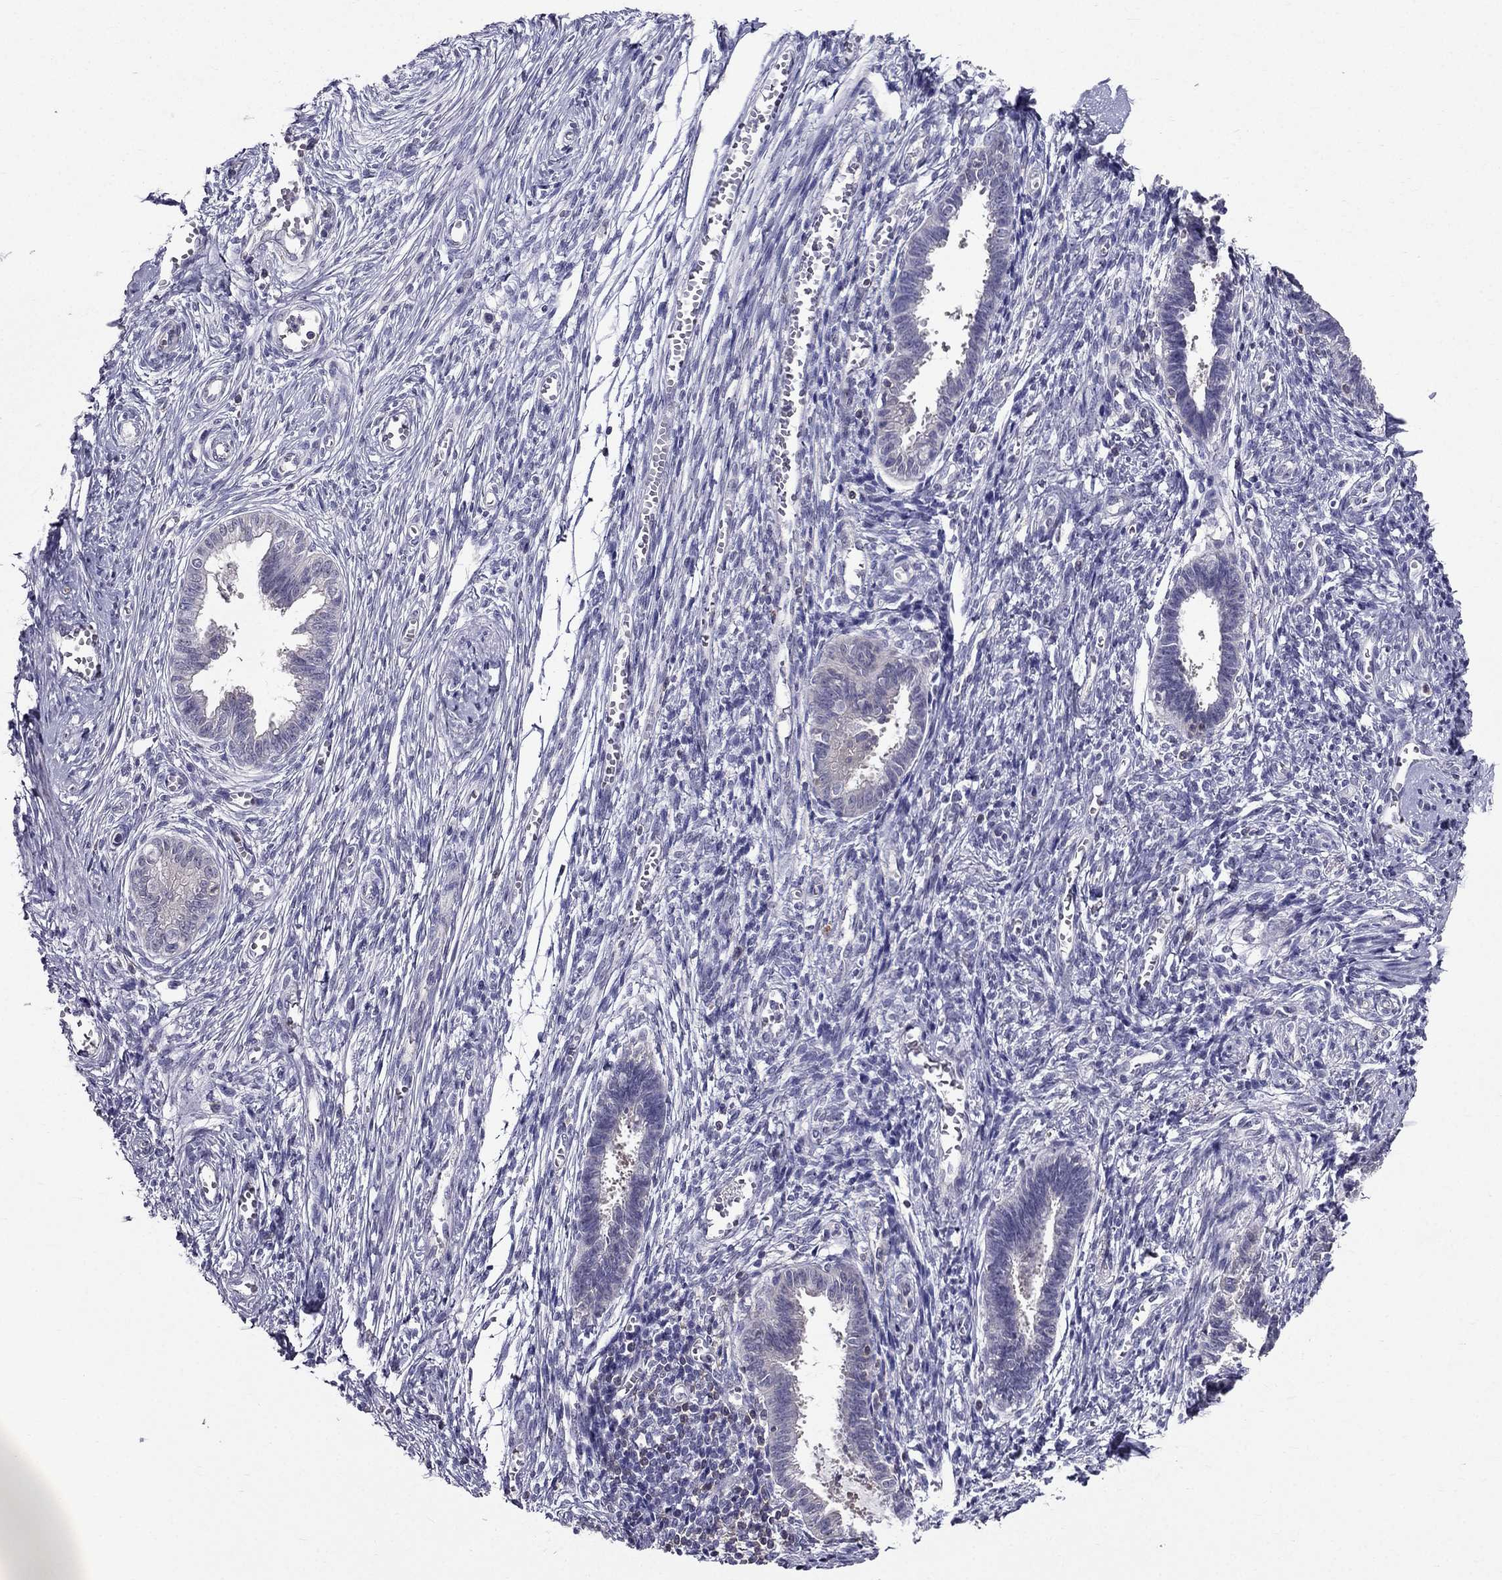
{"staining": {"intensity": "negative", "quantity": "none", "location": "none"}, "tissue": "endometrium", "cell_type": "Cells in endometrial stroma", "image_type": "normal", "snomed": [{"axis": "morphology", "description": "Normal tissue, NOS"}, {"axis": "topography", "description": "Cervix"}, {"axis": "topography", "description": "Endometrium"}], "caption": "The IHC histopathology image has no significant expression in cells in endometrial stroma of endometrium. Nuclei are stained in blue.", "gene": "AAK1", "patient": {"sex": "female", "age": 37}}